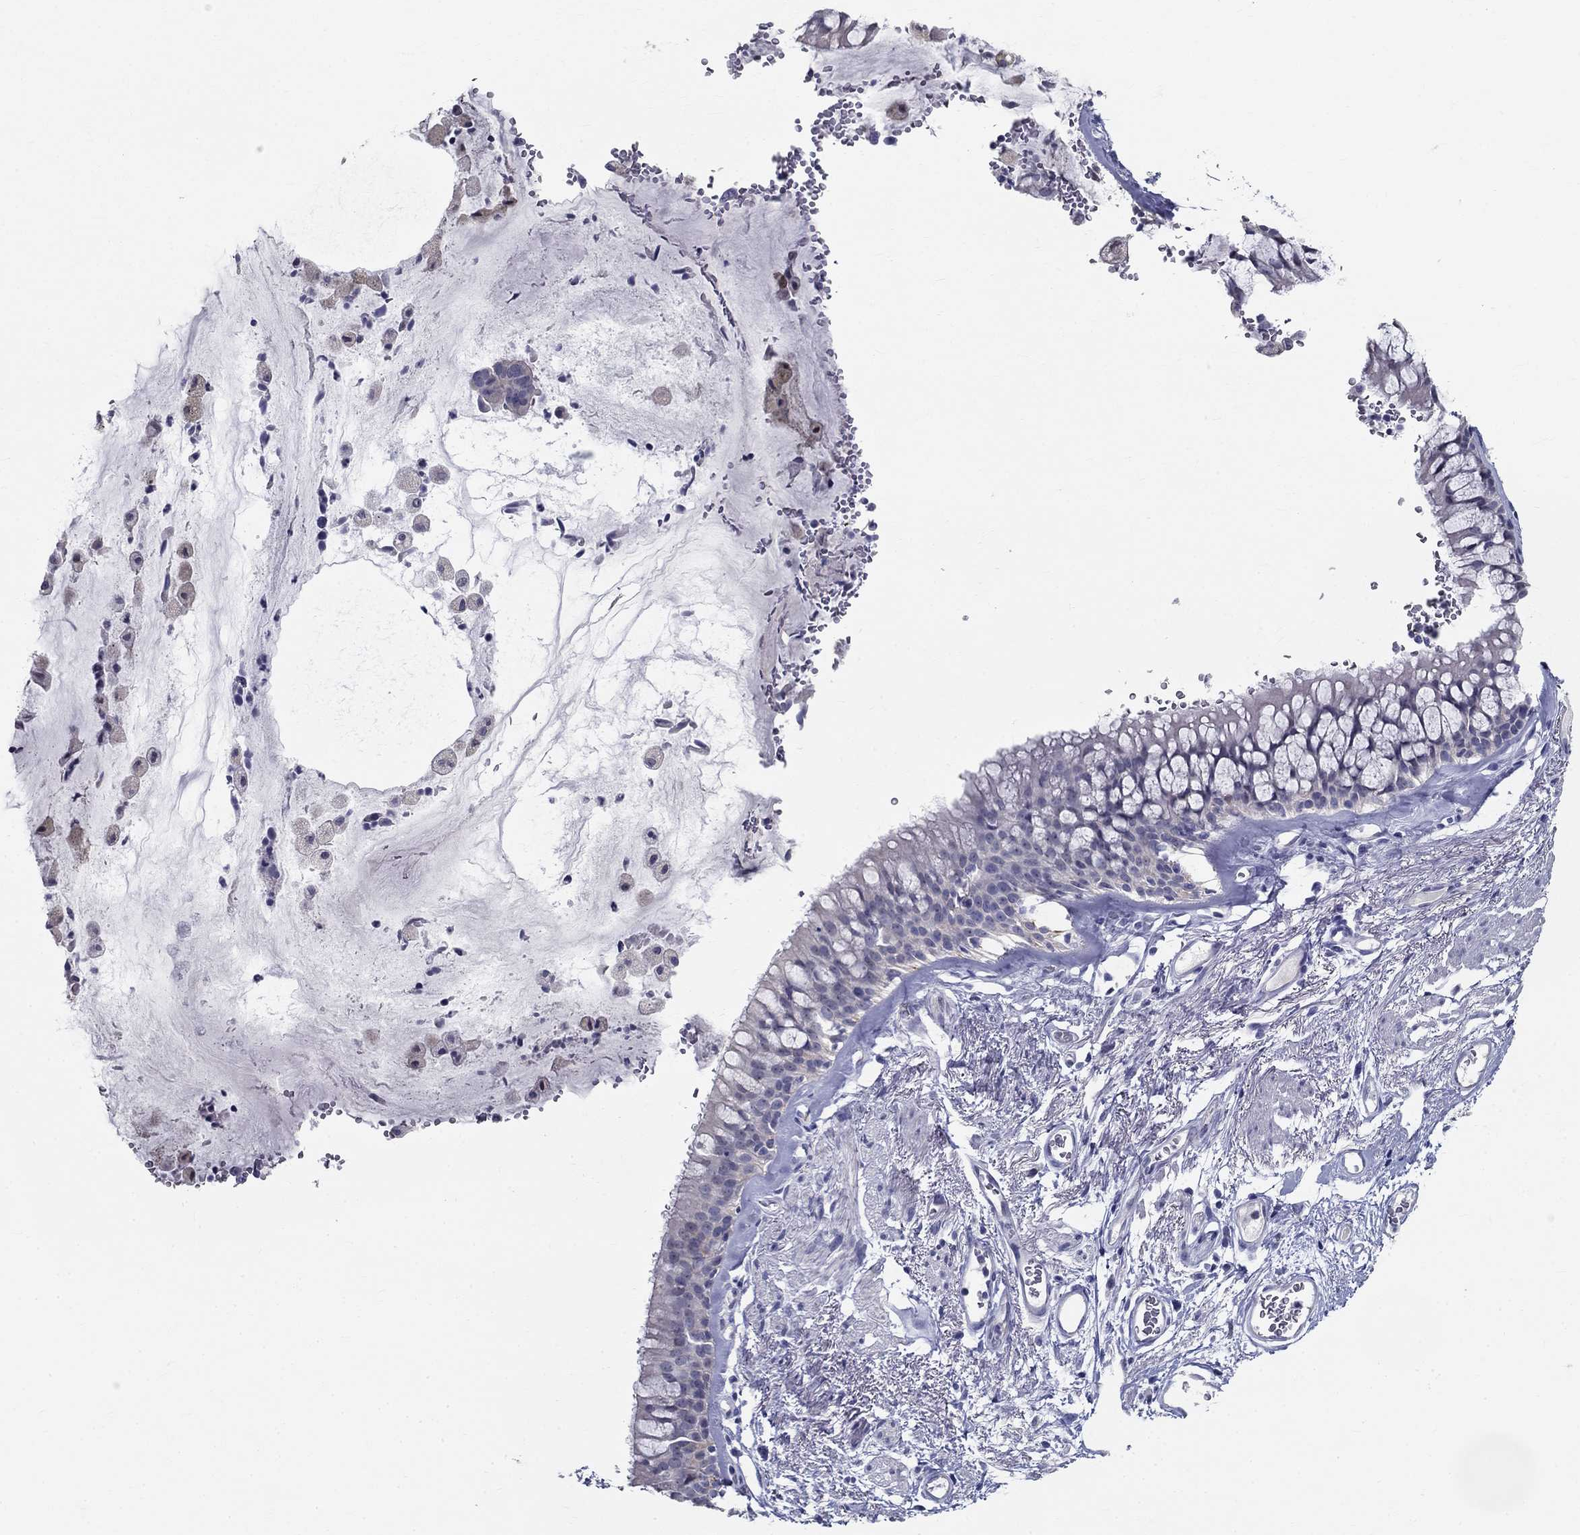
{"staining": {"intensity": "negative", "quantity": "none", "location": "none"}, "tissue": "bronchus", "cell_type": "Respiratory epithelial cells", "image_type": "normal", "snomed": [{"axis": "morphology", "description": "Normal tissue, NOS"}, {"axis": "topography", "description": "Bronchus"}, {"axis": "topography", "description": "Lung"}], "caption": "Immunohistochemical staining of benign bronchus displays no significant positivity in respiratory epithelial cells. Brightfield microscopy of IHC stained with DAB (3,3'-diaminobenzidine) (brown) and hematoxylin (blue), captured at high magnification.", "gene": "ENSG00000290147", "patient": {"sex": "female", "age": 57}}